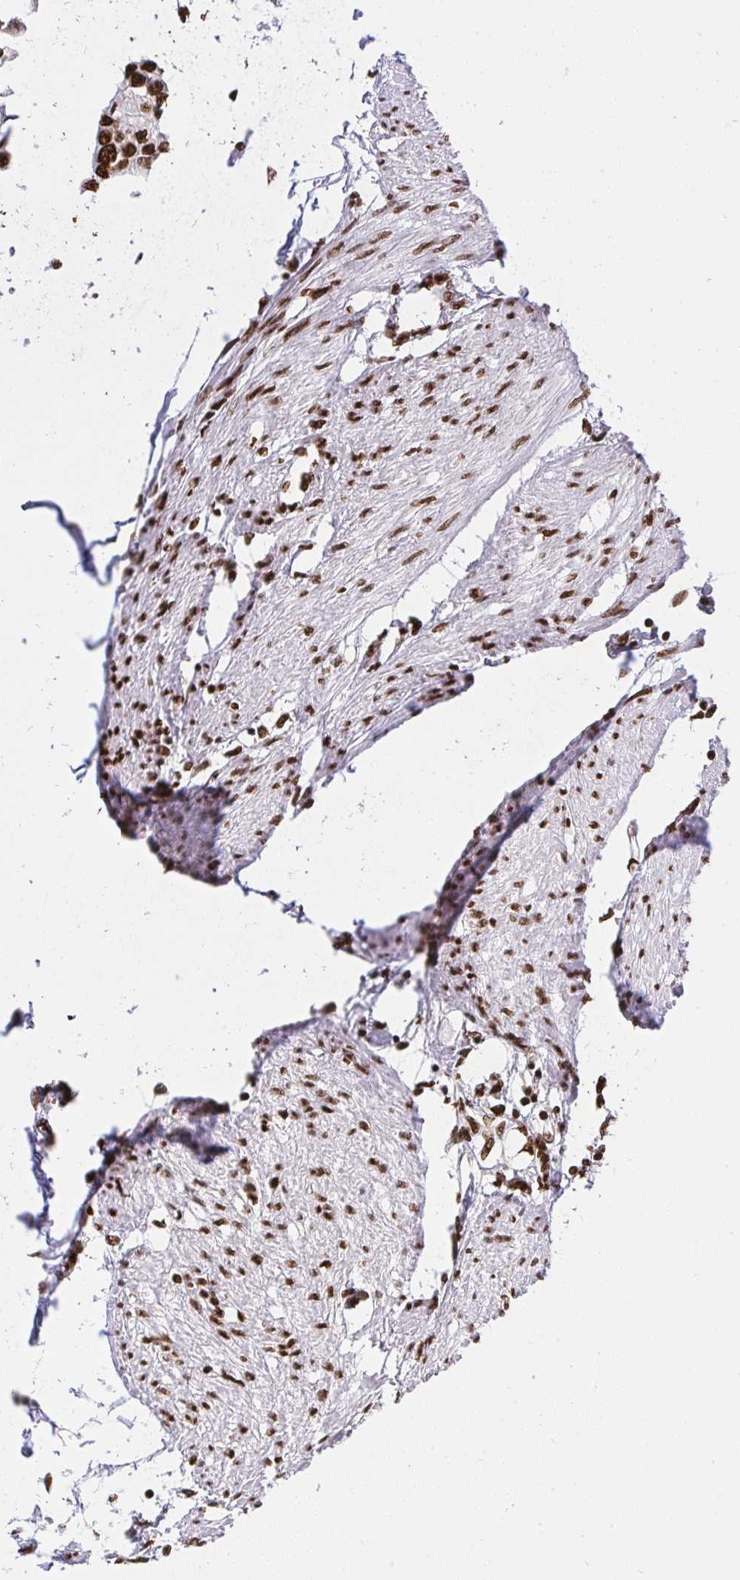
{"staining": {"intensity": "strong", "quantity": ">75%", "location": "nuclear"}, "tissue": "urothelial cancer", "cell_type": "Tumor cells", "image_type": "cancer", "snomed": [{"axis": "morphology", "description": "Urothelial carcinoma, High grade"}, {"axis": "topography", "description": "Urinary bladder"}], "caption": "Urothelial carcinoma (high-grade) tissue displays strong nuclear positivity in about >75% of tumor cells", "gene": "HNRNPL", "patient": {"sex": "male", "age": 64}}